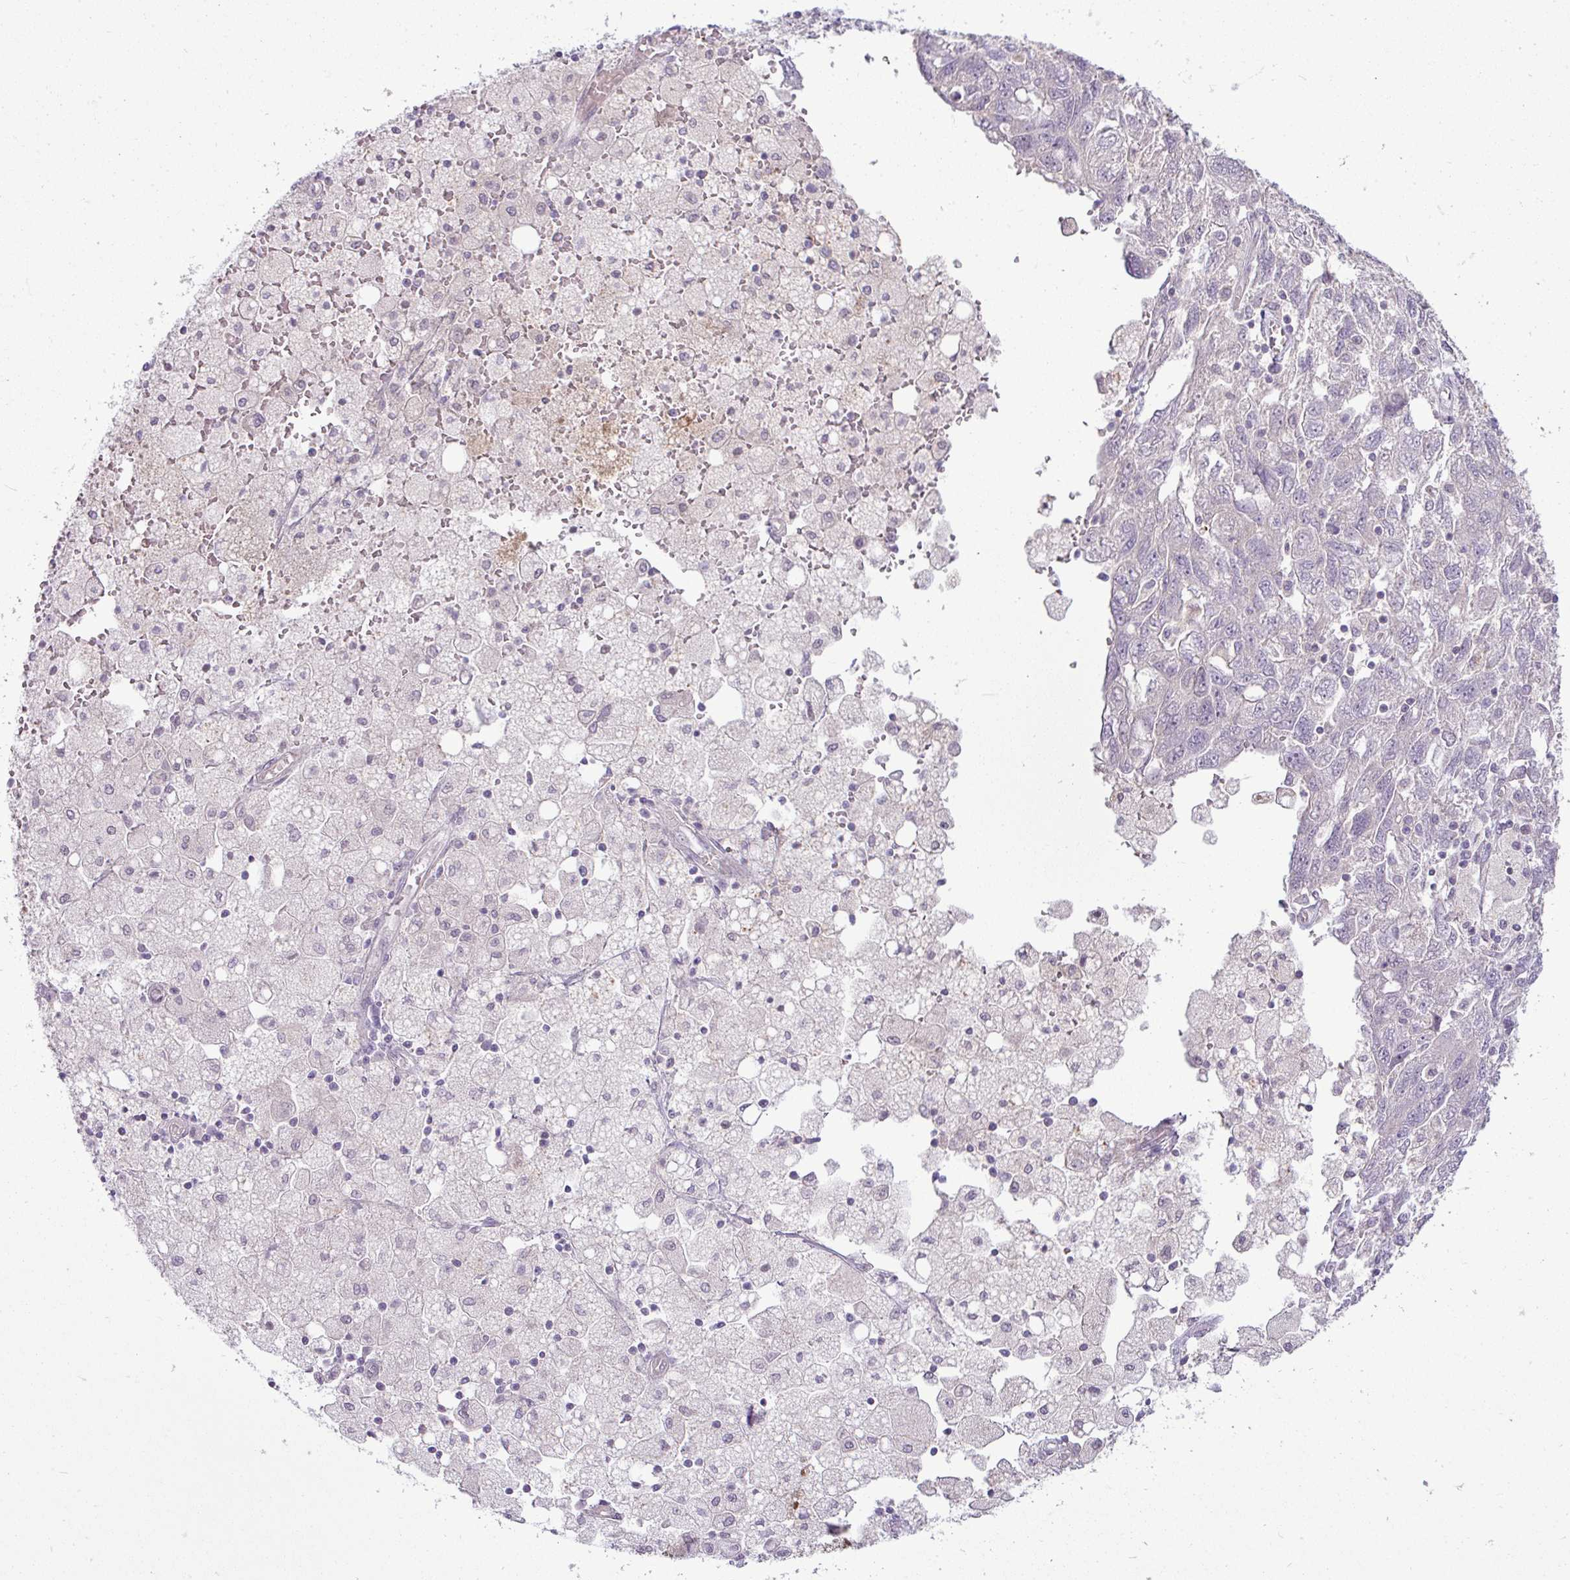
{"staining": {"intensity": "negative", "quantity": "none", "location": "none"}, "tissue": "ovarian cancer", "cell_type": "Tumor cells", "image_type": "cancer", "snomed": [{"axis": "morphology", "description": "Carcinoma, NOS"}, {"axis": "morphology", "description": "Cystadenocarcinoma, serous, NOS"}, {"axis": "topography", "description": "Ovary"}], "caption": "A photomicrograph of human ovarian cancer (serous cystadenocarcinoma) is negative for staining in tumor cells.", "gene": "APOM", "patient": {"sex": "female", "age": 69}}